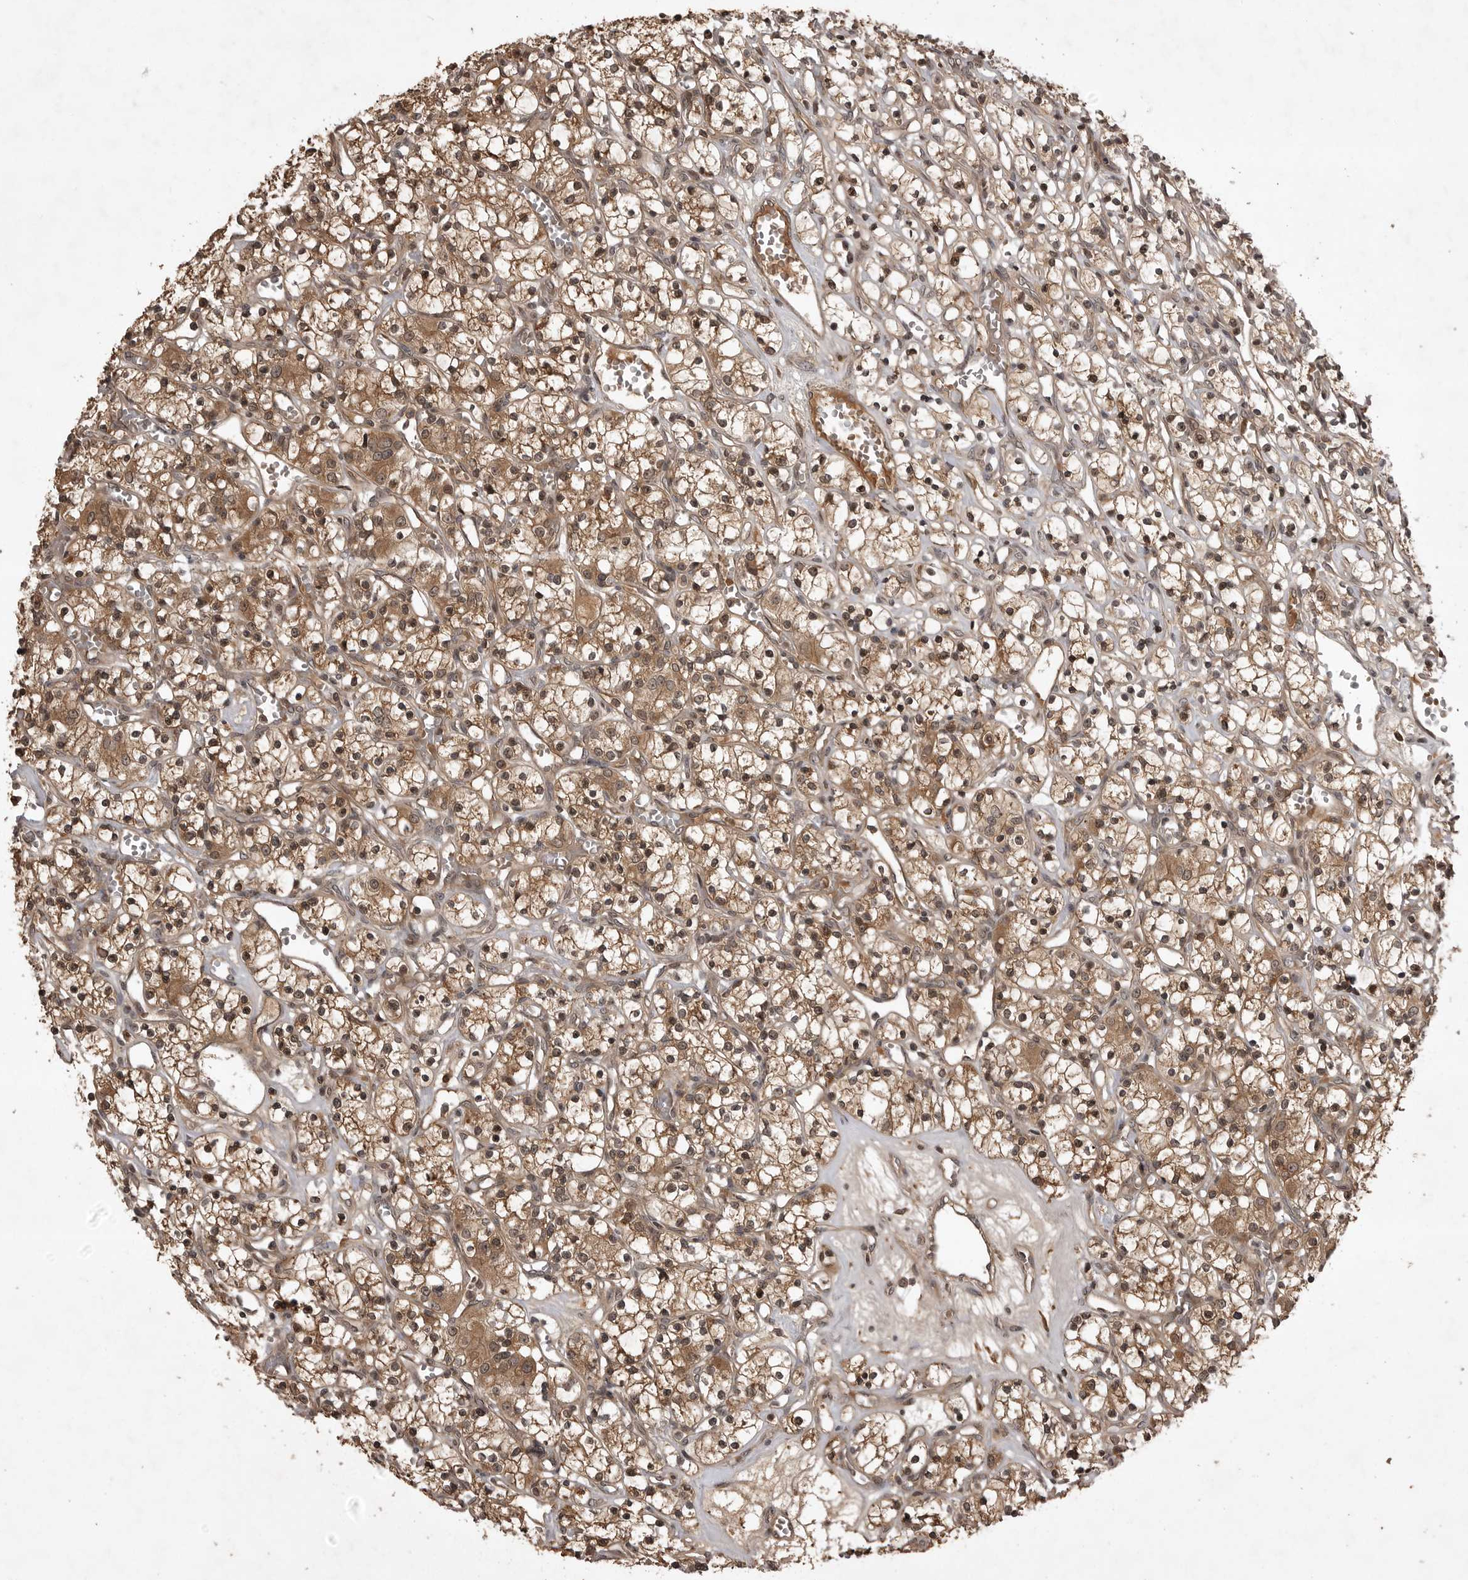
{"staining": {"intensity": "moderate", "quantity": ">75%", "location": "cytoplasmic/membranous,nuclear"}, "tissue": "renal cancer", "cell_type": "Tumor cells", "image_type": "cancer", "snomed": [{"axis": "morphology", "description": "Adenocarcinoma, NOS"}, {"axis": "topography", "description": "Kidney"}], "caption": "This micrograph shows immunohistochemistry (IHC) staining of human renal cancer (adenocarcinoma), with medium moderate cytoplasmic/membranous and nuclear staining in approximately >75% of tumor cells.", "gene": "AKAP7", "patient": {"sex": "female", "age": 59}}